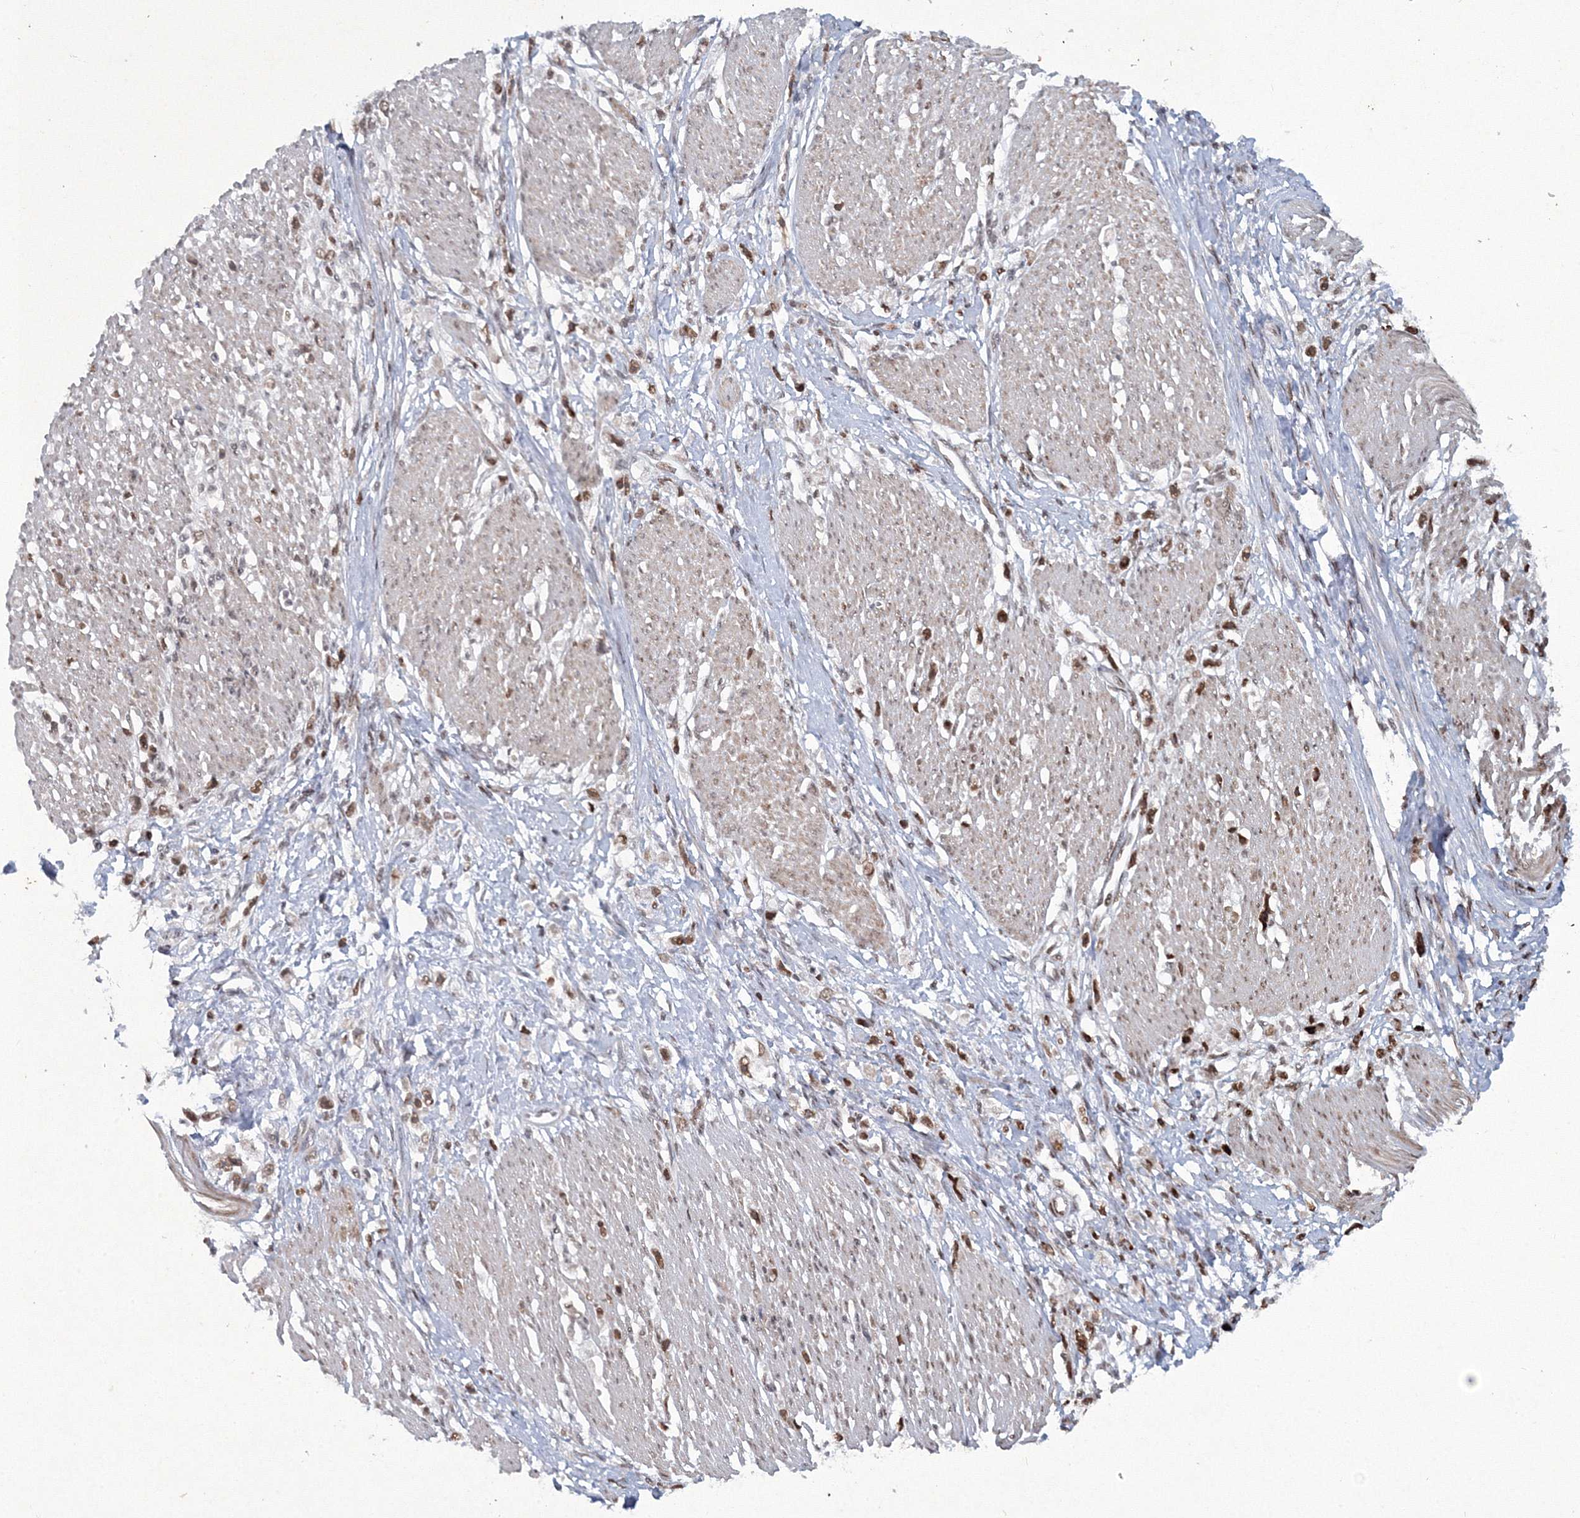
{"staining": {"intensity": "moderate", "quantity": ">75%", "location": "nuclear"}, "tissue": "stomach cancer", "cell_type": "Tumor cells", "image_type": "cancer", "snomed": [{"axis": "morphology", "description": "Adenocarcinoma, NOS"}, {"axis": "topography", "description": "Stomach"}], "caption": "The photomicrograph displays immunohistochemical staining of adenocarcinoma (stomach). There is moderate nuclear expression is present in about >75% of tumor cells.", "gene": "C3orf33", "patient": {"sex": "female", "age": 59}}